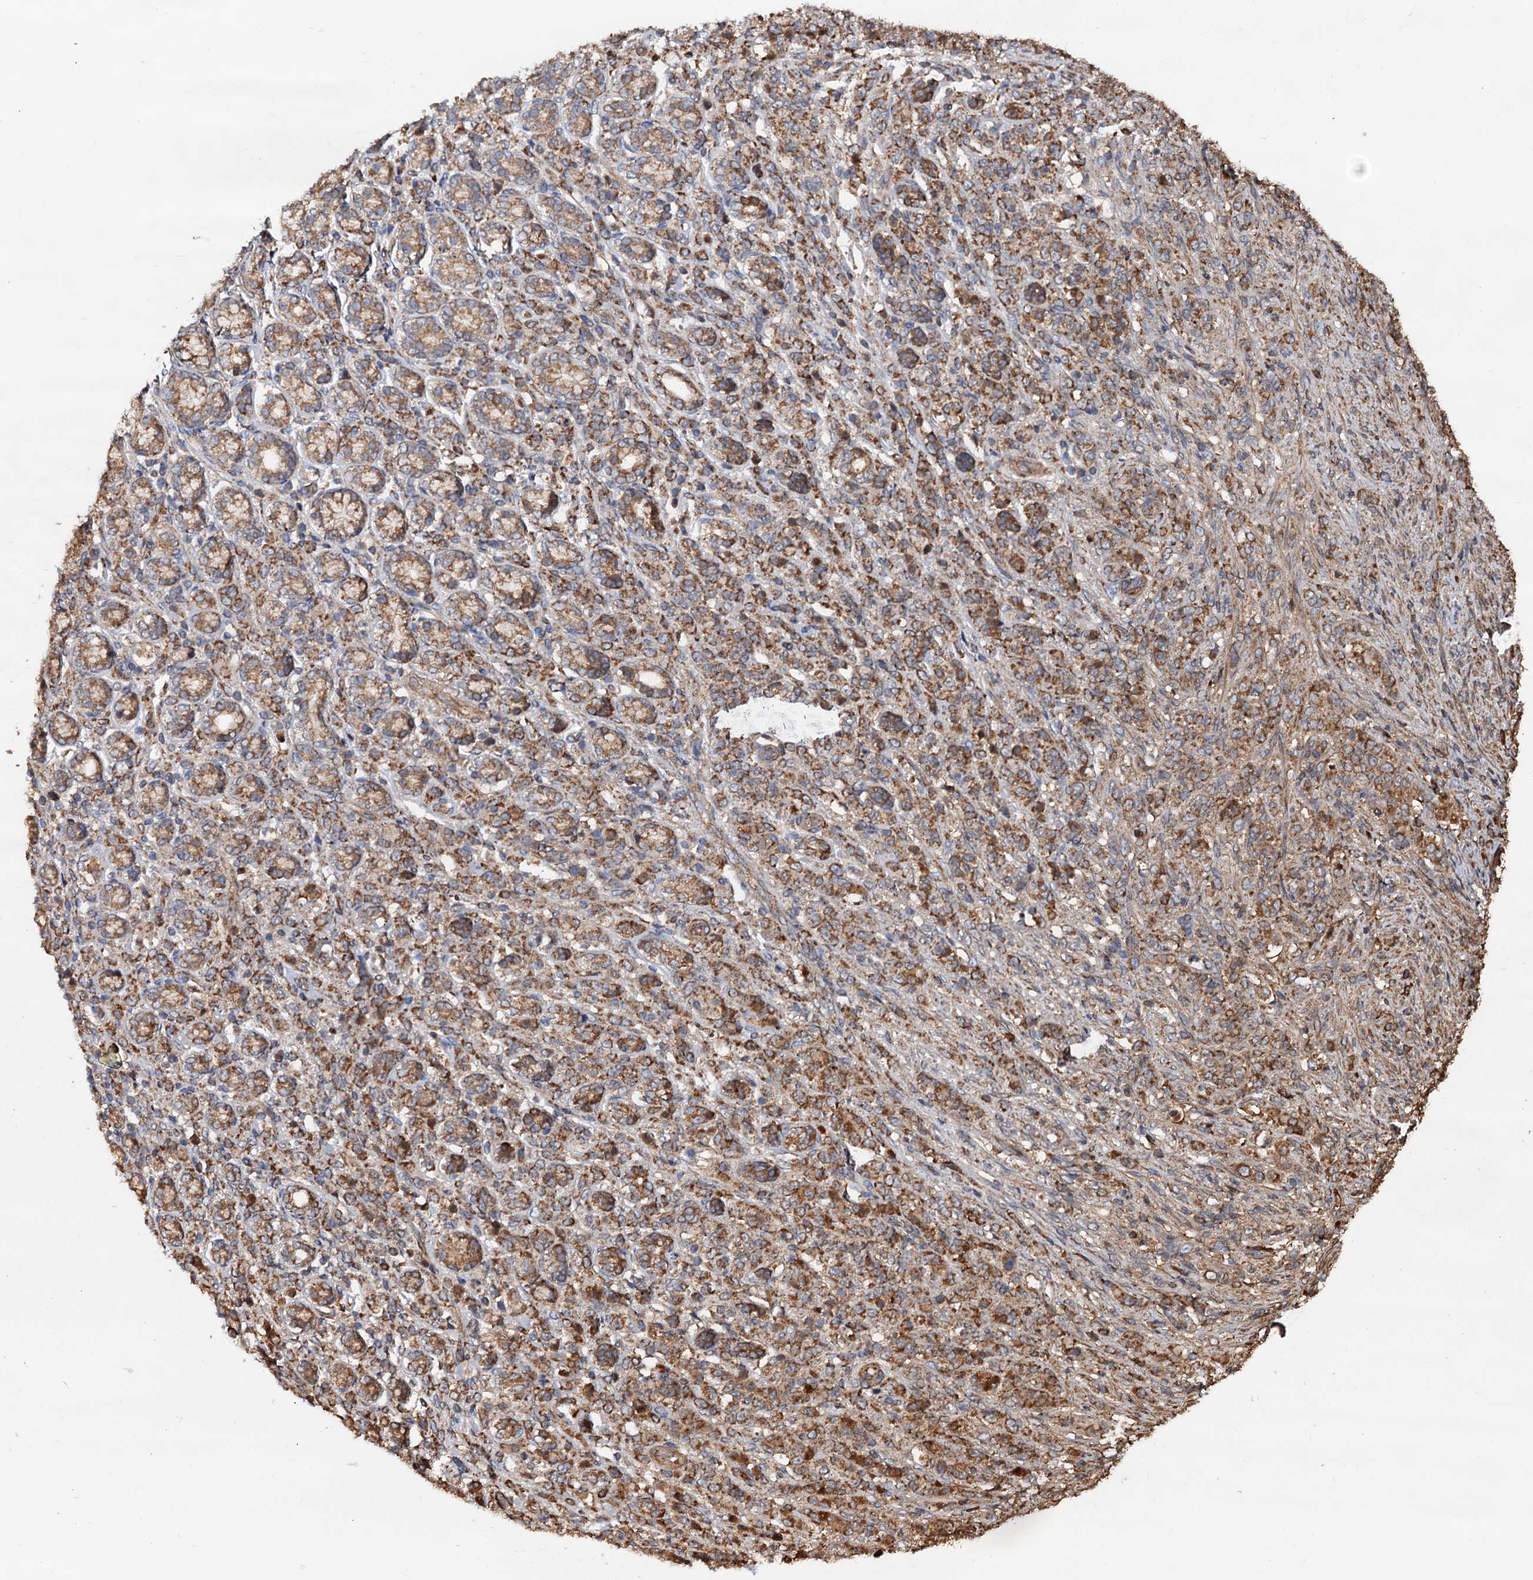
{"staining": {"intensity": "moderate", "quantity": ">75%", "location": "cytoplasmic/membranous"}, "tissue": "stomach cancer", "cell_type": "Tumor cells", "image_type": "cancer", "snomed": [{"axis": "morphology", "description": "Adenocarcinoma, NOS"}, {"axis": "topography", "description": "Stomach"}], "caption": "Adenocarcinoma (stomach) was stained to show a protein in brown. There is medium levels of moderate cytoplasmic/membranous expression in approximately >75% of tumor cells.", "gene": "MRPL42", "patient": {"sex": "female", "age": 79}}